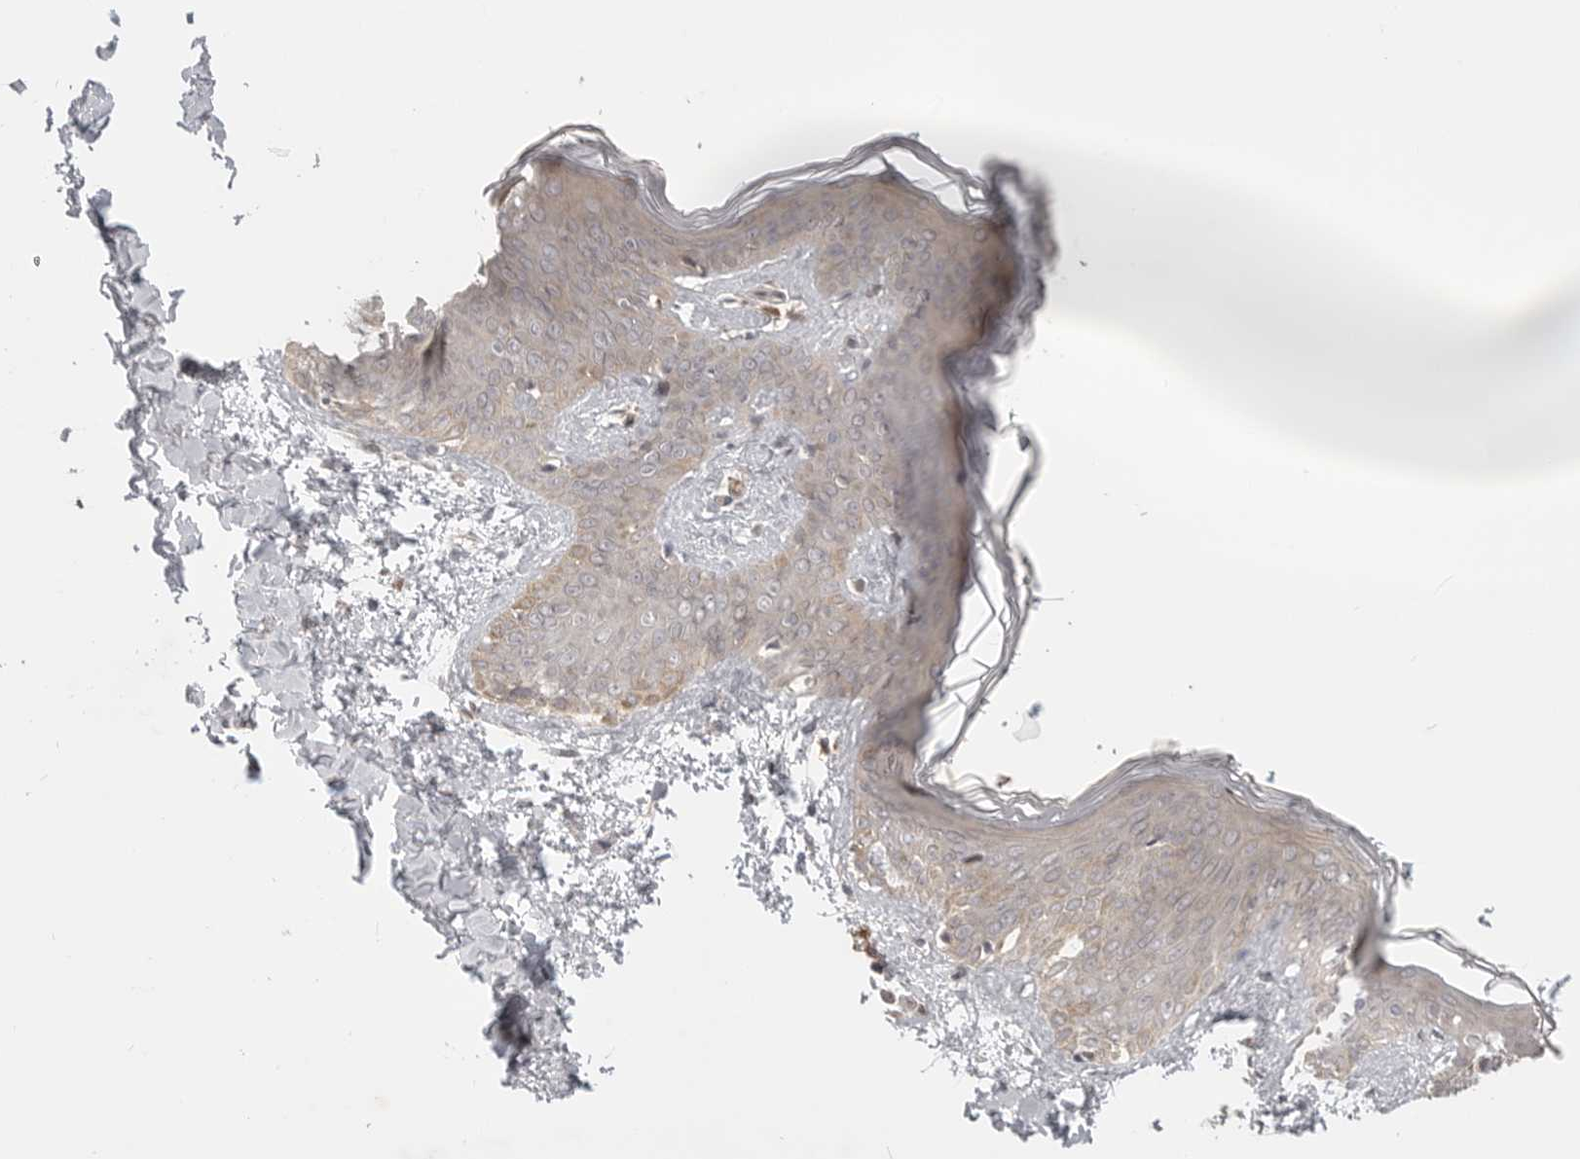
{"staining": {"intensity": "moderate", "quantity": ">75%", "location": "cytoplasmic/membranous"}, "tissue": "skin", "cell_type": "Fibroblasts", "image_type": "normal", "snomed": [{"axis": "morphology", "description": "Normal tissue, NOS"}, {"axis": "topography", "description": "Skin"}], "caption": "Protein staining displays moderate cytoplasmic/membranous staining in about >75% of fibroblasts in normal skin.", "gene": "CCPG1", "patient": {"sex": "female", "age": 17}}